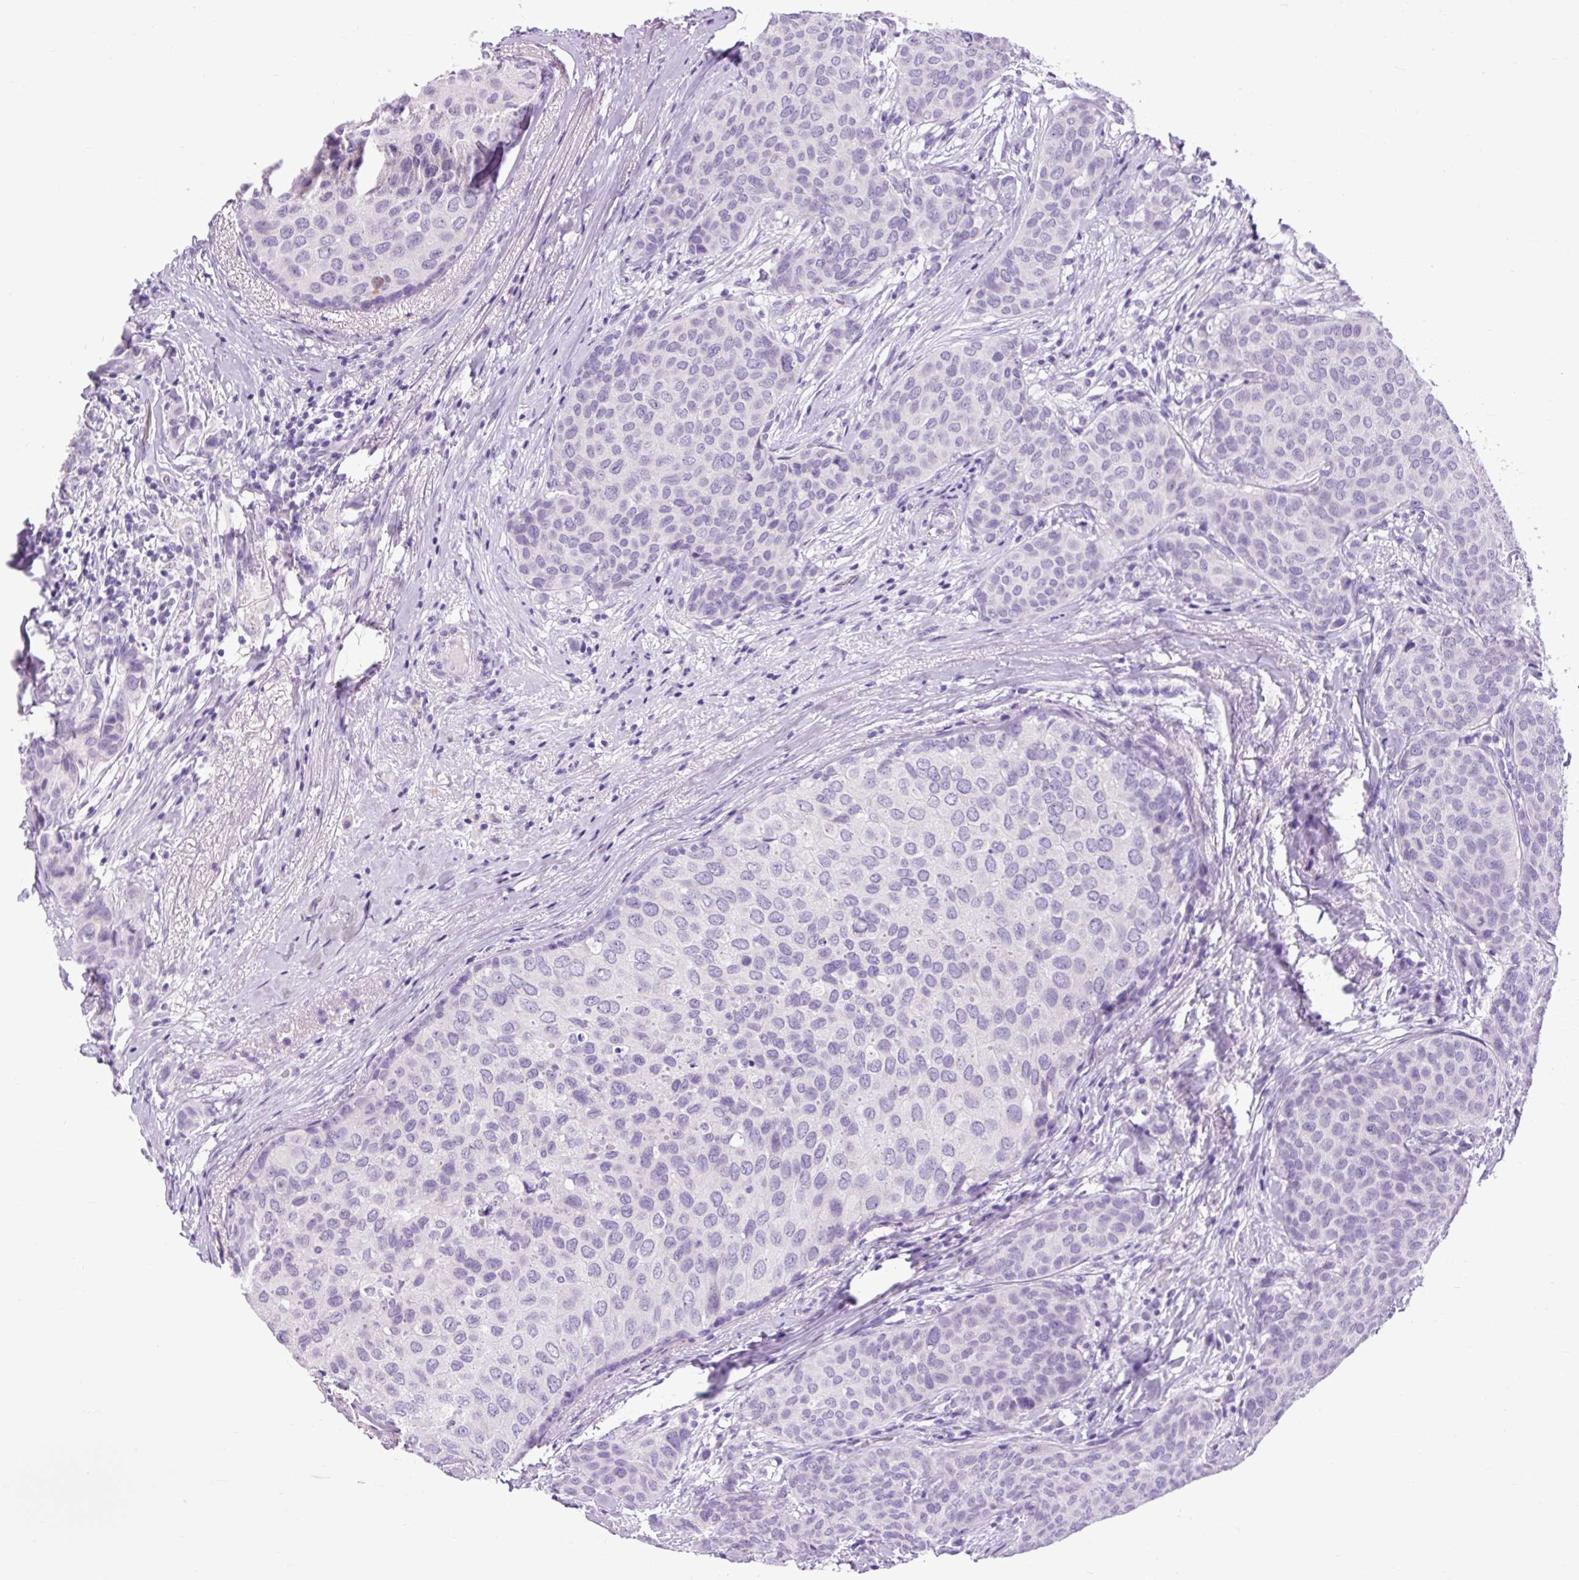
{"staining": {"intensity": "negative", "quantity": "none", "location": "none"}, "tissue": "breast cancer", "cell_type": "Tumor cells", "image_type": "cancer", "snomed": [{"axis": "morphology", "description": "Duct carcinoma"}, {"axis": "topography", "description": "Breast"}], "caption": "Immunohistochemistry image of neoplastic tissue: intraductal carcinoma (breast) stained with DAB exhibits no significant protein staining in tumor cells.", "gene": "FABP7", "patient": {"sex": "female", "age": 47}}